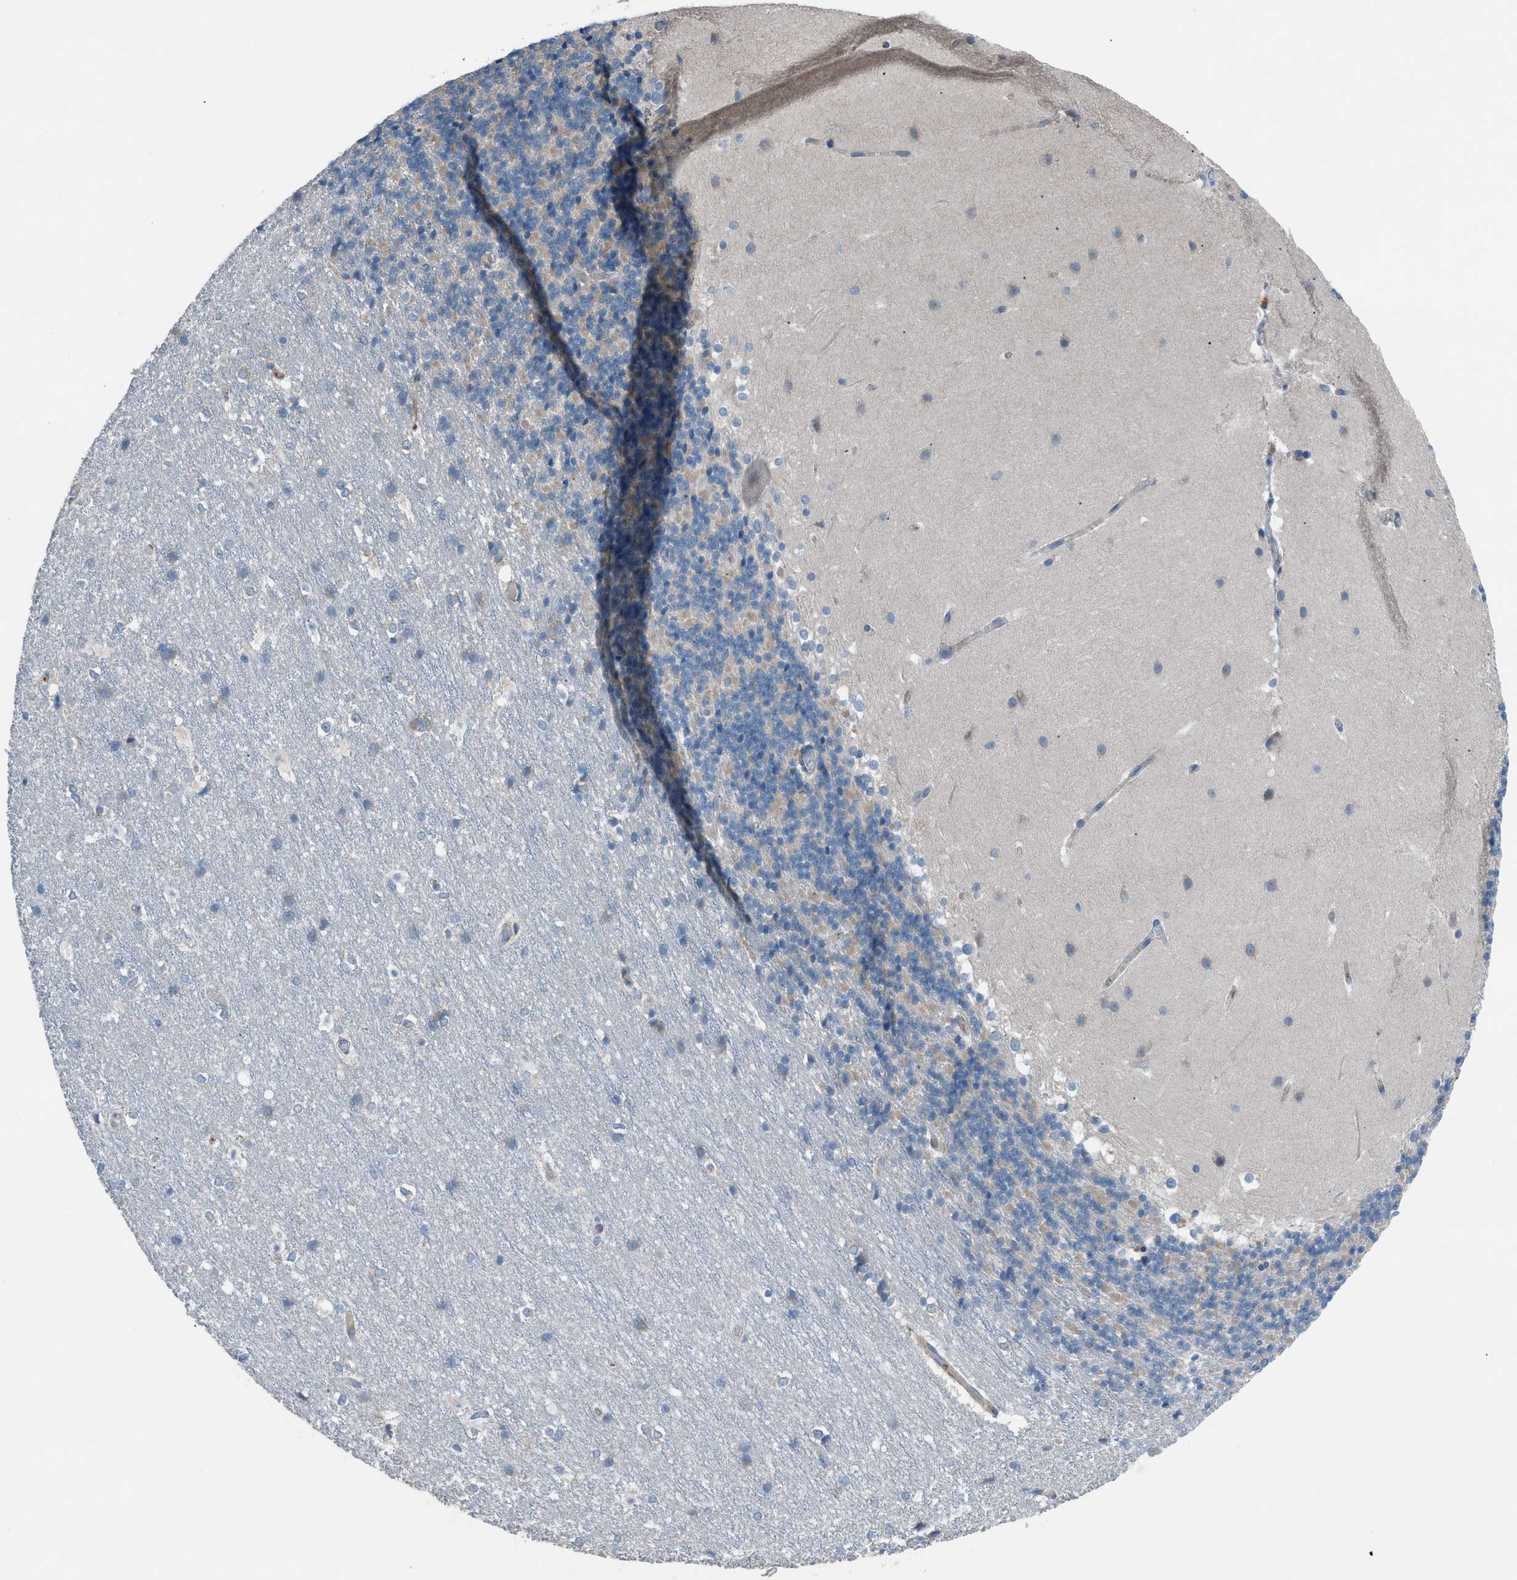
{"staining": {"intensity": "negative", "quantity": "none", "location": "none"}, "tissue": "cerebellum", "cell_type": "Cells in granular layer", "image_type": "normal", "snomed": [{"axis": "morphology", "description": "Normal tissue, NOS"}, {"axis": "topography", "description": "Cerebellum"}], "caption": "Cells in granular layer are negative for protein expression in normal human cerebellum. (Brightfield microscopy of DAB (3,3'-diaminobenzidine) IHC at high magnification).", "gene": "HEG1", "patient": {"sex": "female", "age": 19}}